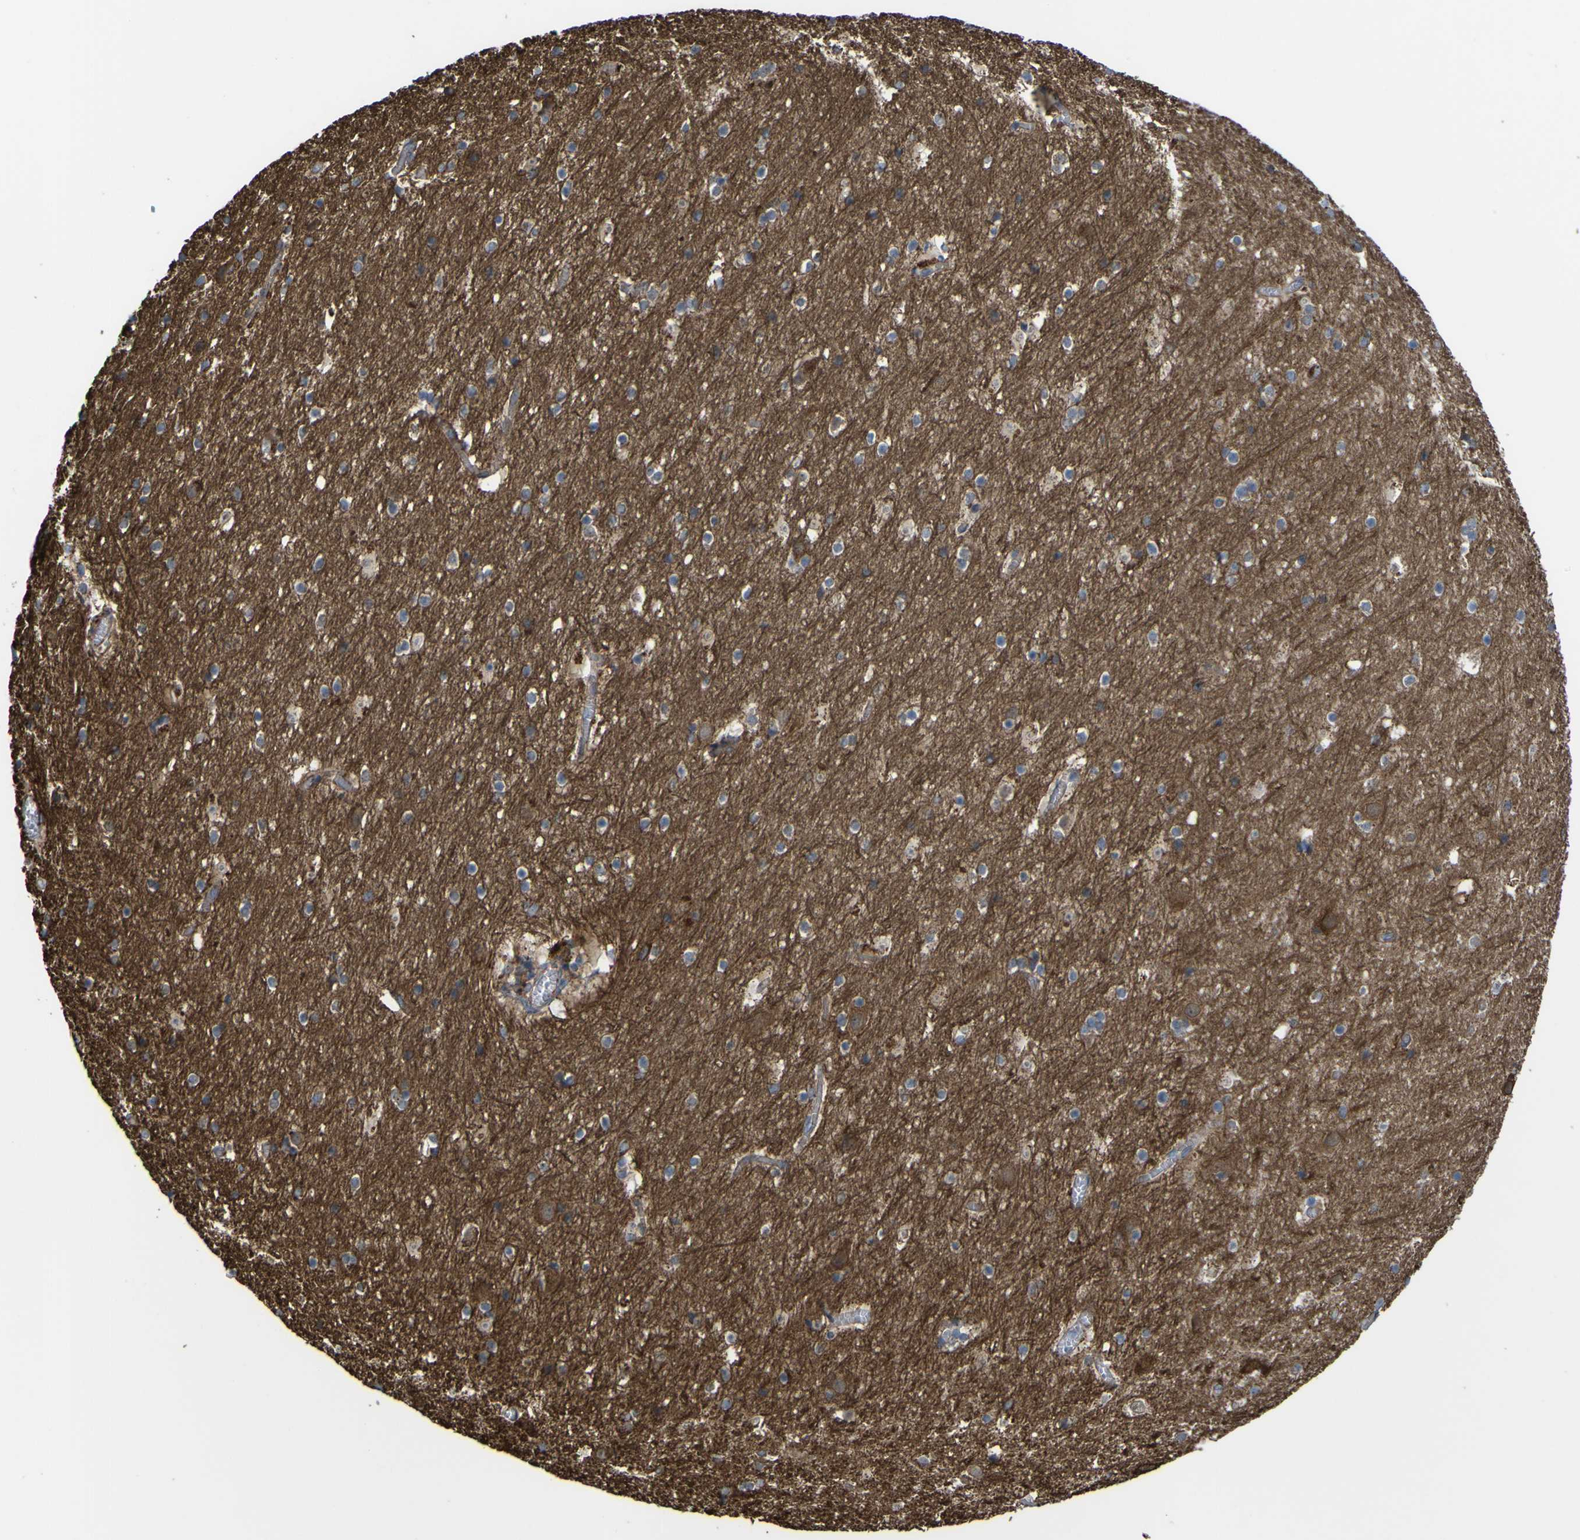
{"staining": {"intensity": "negative", "quantity": "none", "location": "none"}, "tissue": "cerebral cortex", "cell_type": "Endothelial cells", "image_type": "normal", "snomed": [{"axis": "morphology", "description": "Normal tissue, NOS"}, {"axis": "topography", "description": "Cerebral cortex"}], "caption": "The micrograph demonstrates no significant expression in endothelial cells of cerebral cortex. The staining is performed using DAB brown chromogen with nuclei counter-stained in using hematoxylin.", "gene": "FBXO30", "patient": {"sex": "male", "age": 45}}